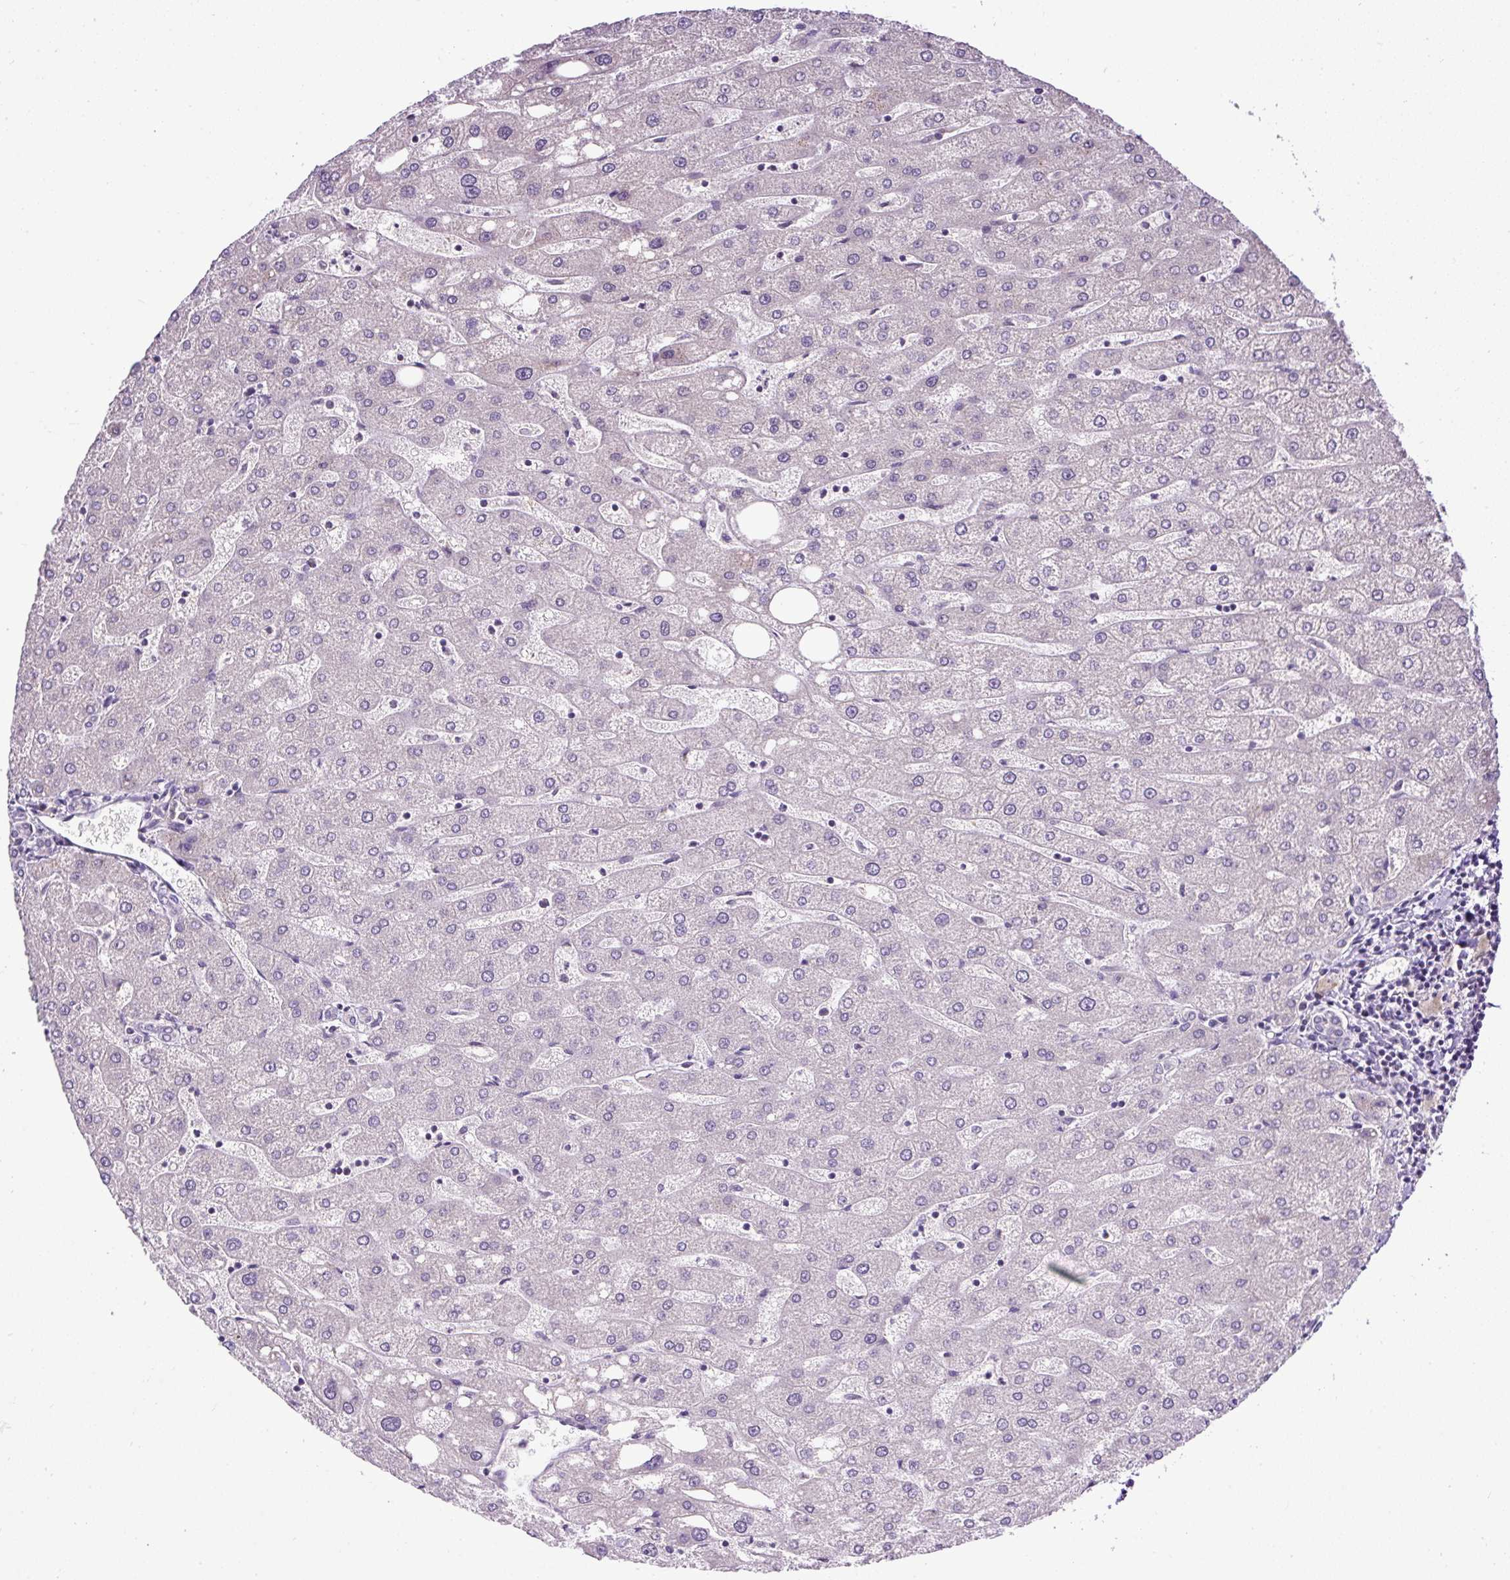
{"staining": {"intensity": "negative", "quantity": "none", "location": "none"}, "tissue": "liver", "cell_type": "Cholangiocytes", "image_type": "normal", "snomed": [{"axis": "morphology", "description": "Normal tissue, NOS"}, {"axis": "topography", "description": "Liver"}], "caption": "This is a histopathology image of IHC staining of unremarkable liver, which shows no positivity in cholangiocytes. (Immunohistochemistry (ihc), brightfield microscopy, high magnification).", "gene": "SMC4", "patient": {"sex": "male", "age": 67}}